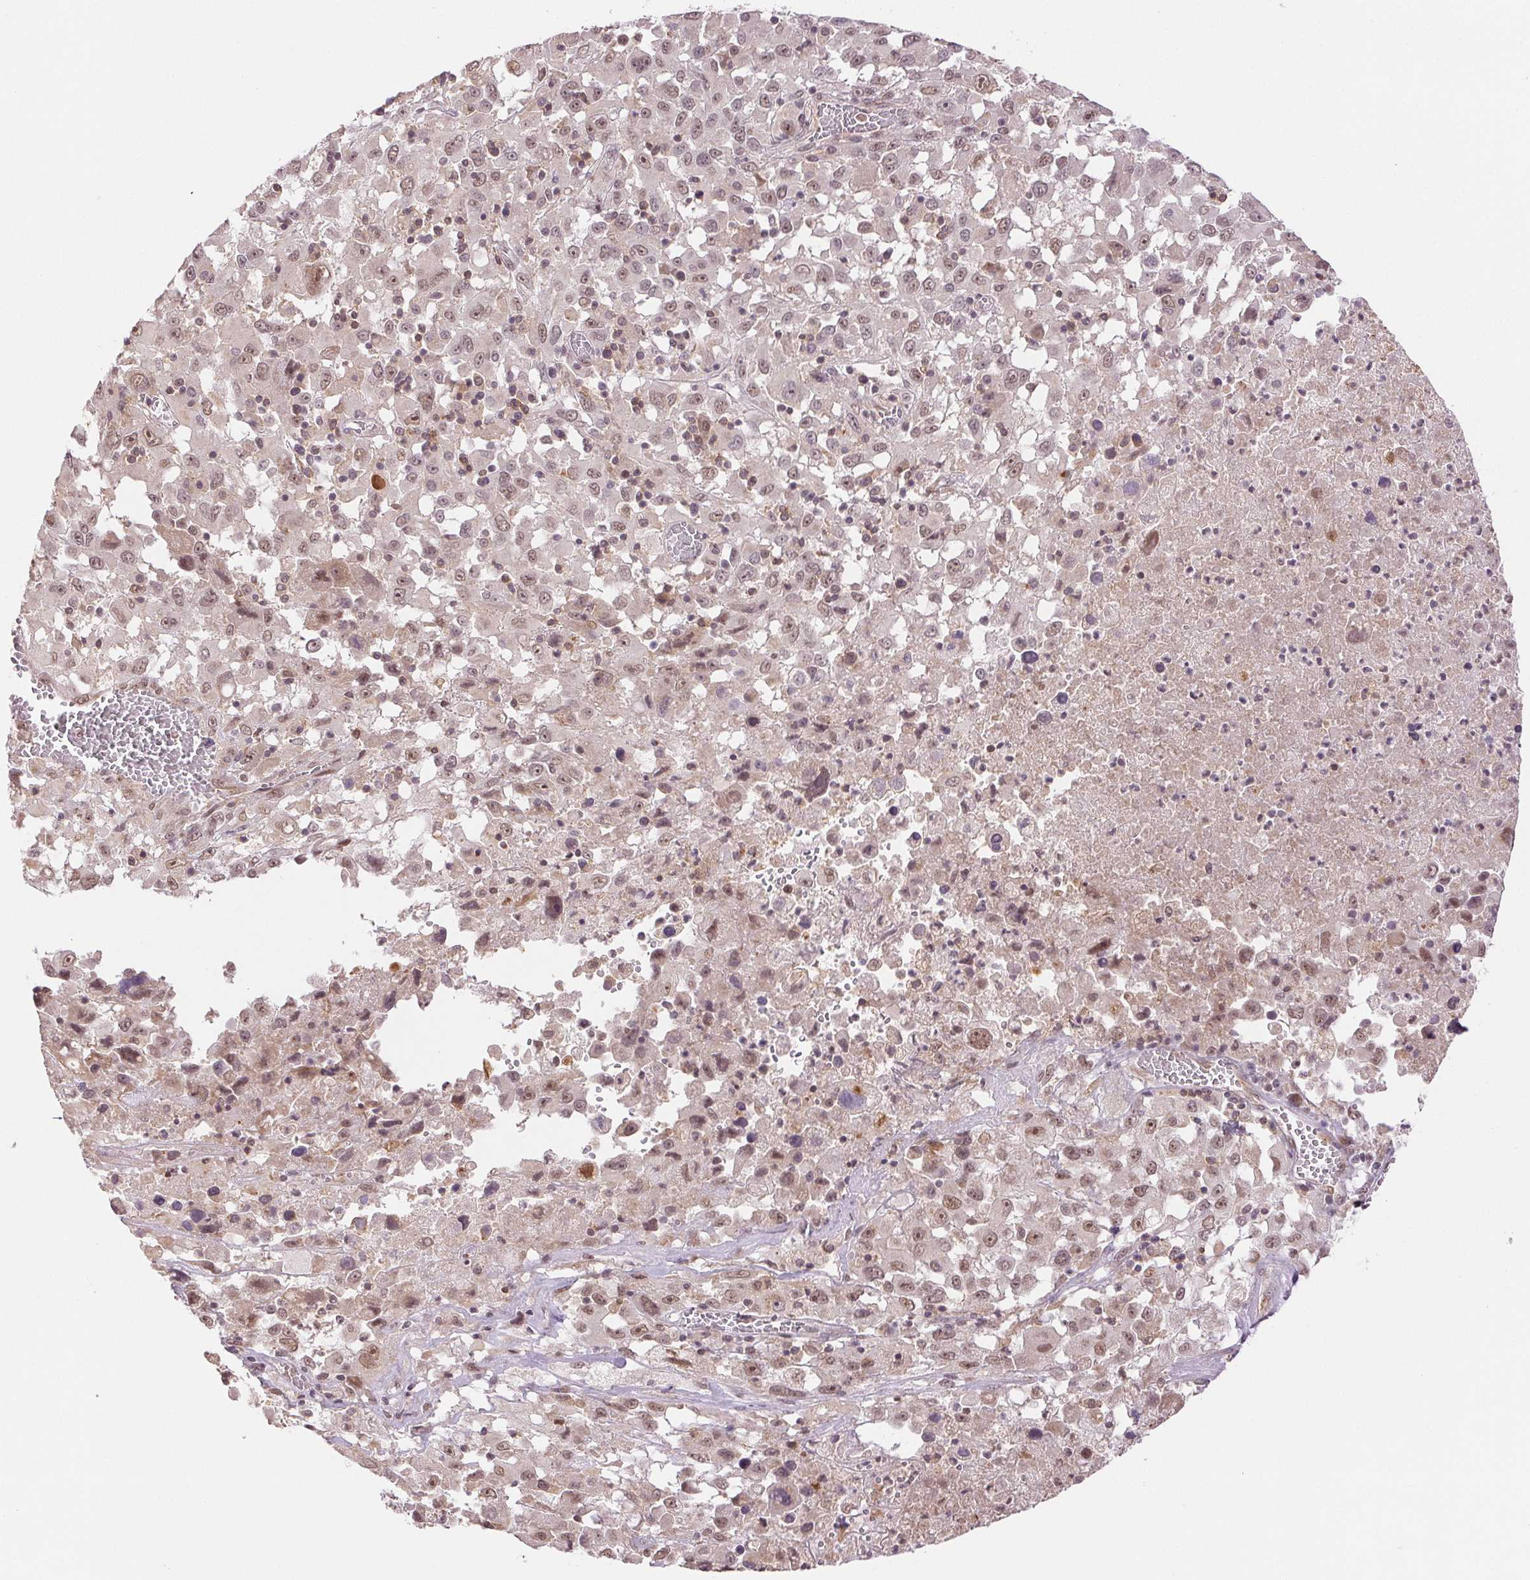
{"staining": {"intensity": "weak", "quantity": ">75%", "location": "nuclear"}, "tissue": "melanoma", "cell_type": "Tumor cells", "image_type": "cancer", "snomed": [{"axis": "morphology", "description": "Malignant melanoma, Metastatic site"}, {"axis": "topography", "description": "Soft tissue"}], "caption": "Malignant melanoma (metastatic site) stained with a brown dye exhibits weak nuclear positive positivity in approximately >75% of tumor cells.", "gene": "GRHL3", "patient": {"sex": "male", "age": 50}}